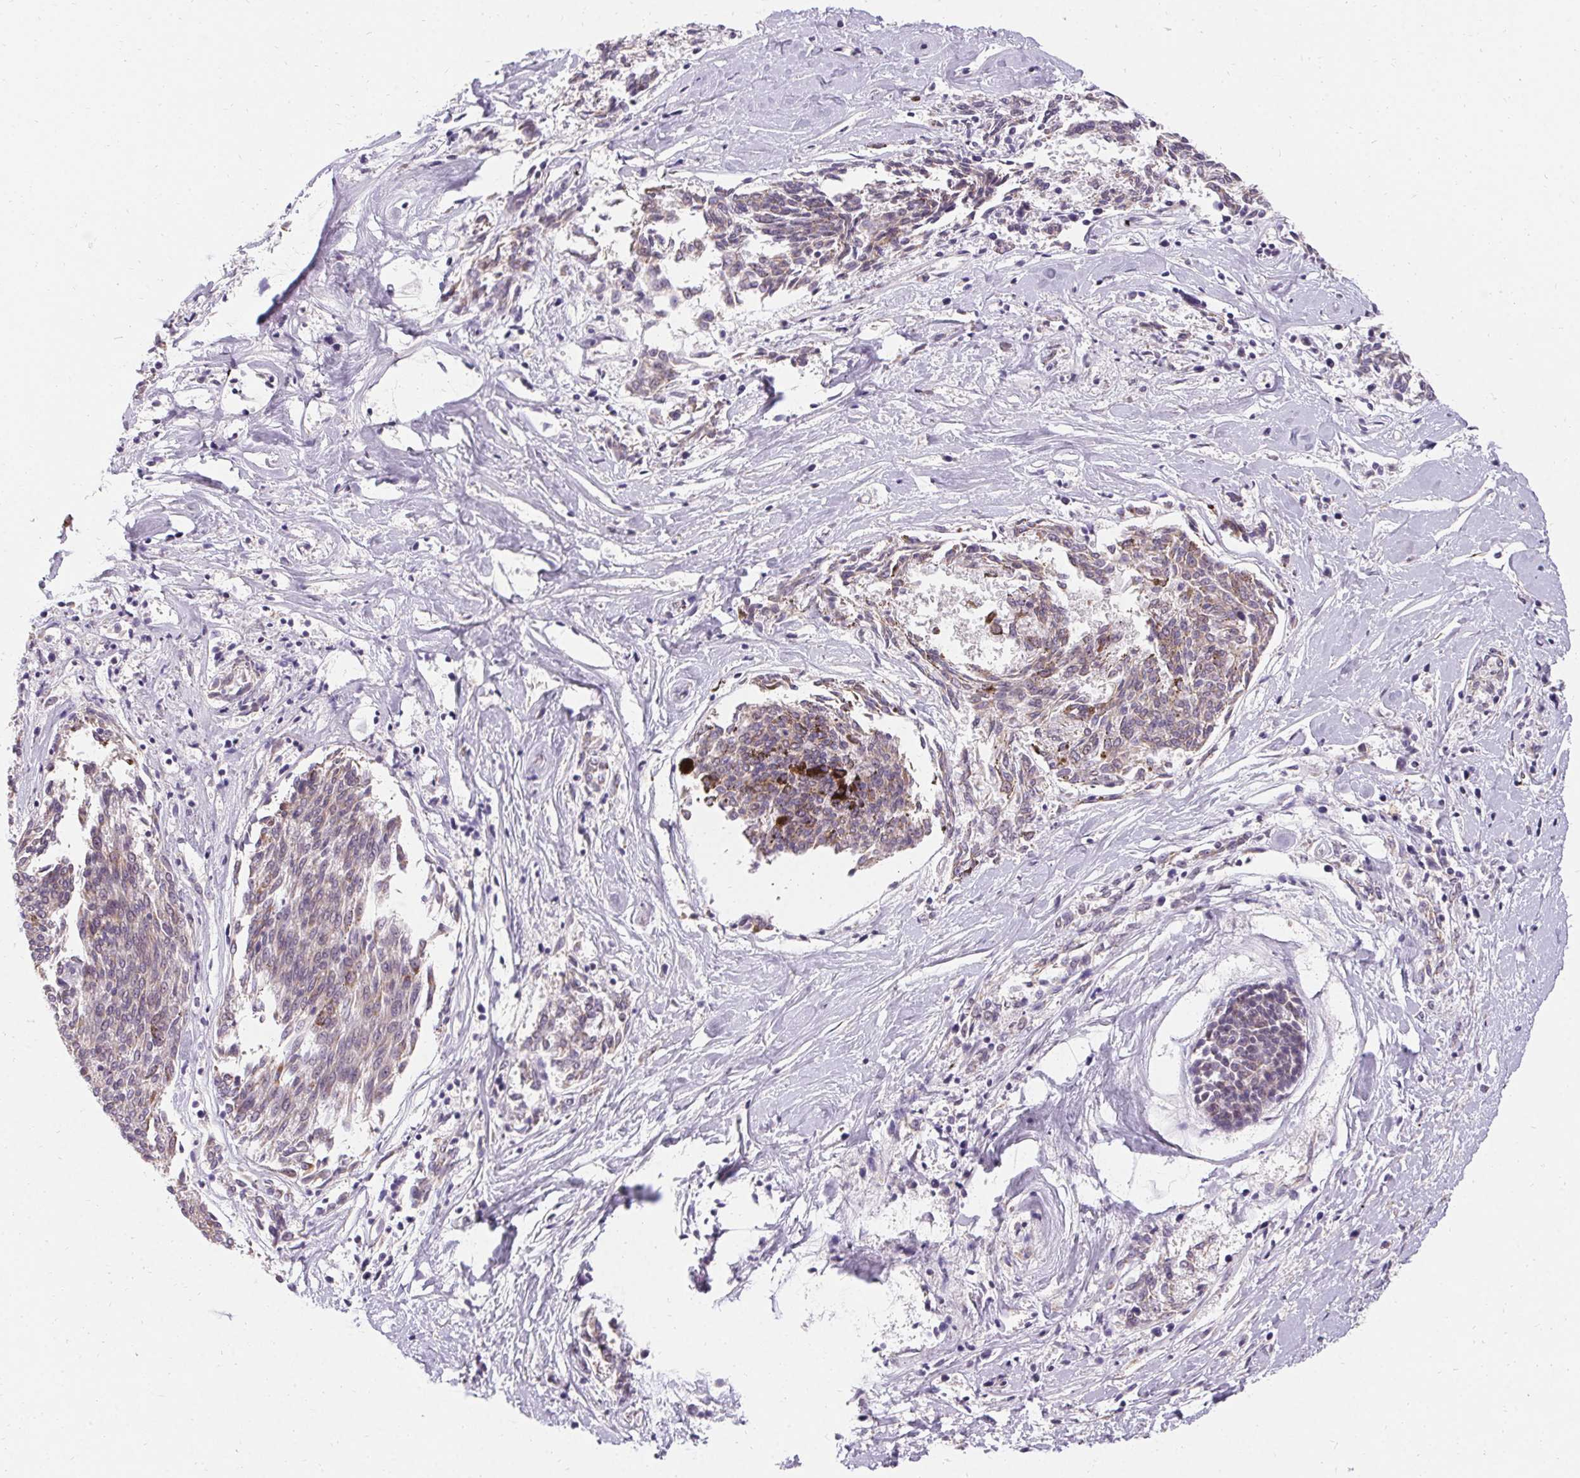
{"staining": {"intensity": "negative", "quantity": "none", "location": "none"}, "tissue": "melanoma", "cell_type": "Tumor cells", "image_type": "cancer", "snomed": [{"axis": "morphology", "description": "Malignant melanoma, NOS"}, {"axis": "topography", "description": "Skin"}], "caption": "Tumor cells show no significant expression in melanoma. Brightfield microscopy of immunohistochemistry stained with DAB (brown) and hematoxylin (blue), captured at high magnification.", "gene": "TRIP13", "patient": {"sex": "female", "age": 72}}